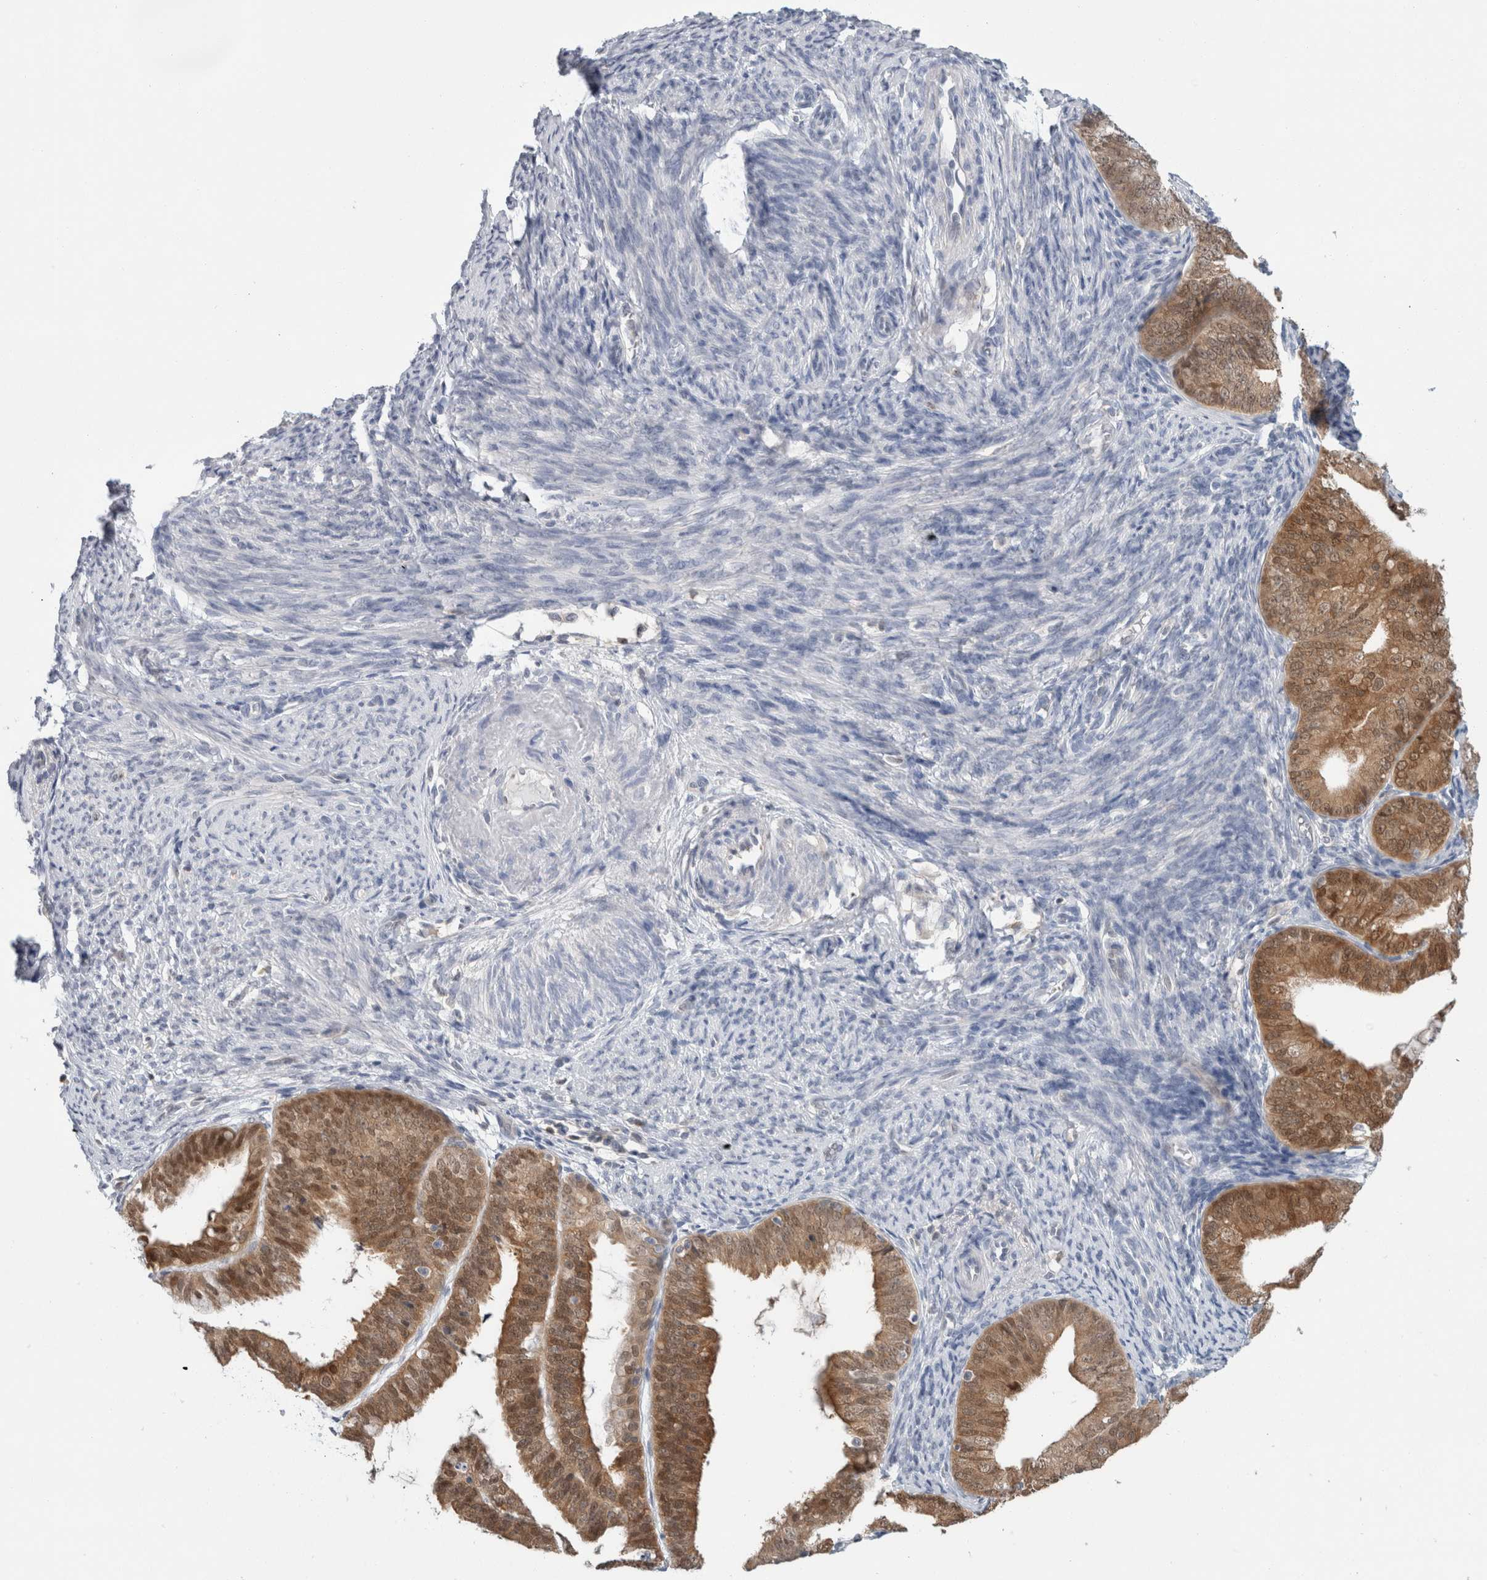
{"staining": {"intensity": "moderate", "quantity": ">75%", "location": "cytoplasmic/membranous,nuclear"}, "tissue": "endometrial cancer", "cell_type": "Tumor cells", "image_type": "cancer", "snomed": [{"axis": "morphology", "description": "Adenocarcinoma, NOS"}, {"axis": "topography", "description": "Endometrium"}], "caption": "IHC photomicrograph of endometrial adenocarcinoma stained for a protein (brown), which exhibits medium levels of moderate cytoplasmic/membranous and nuclear expression in approximately >75% of tumor cells.", "gene": "CASP6", "patient": {"sex": "female", "age": 63}}